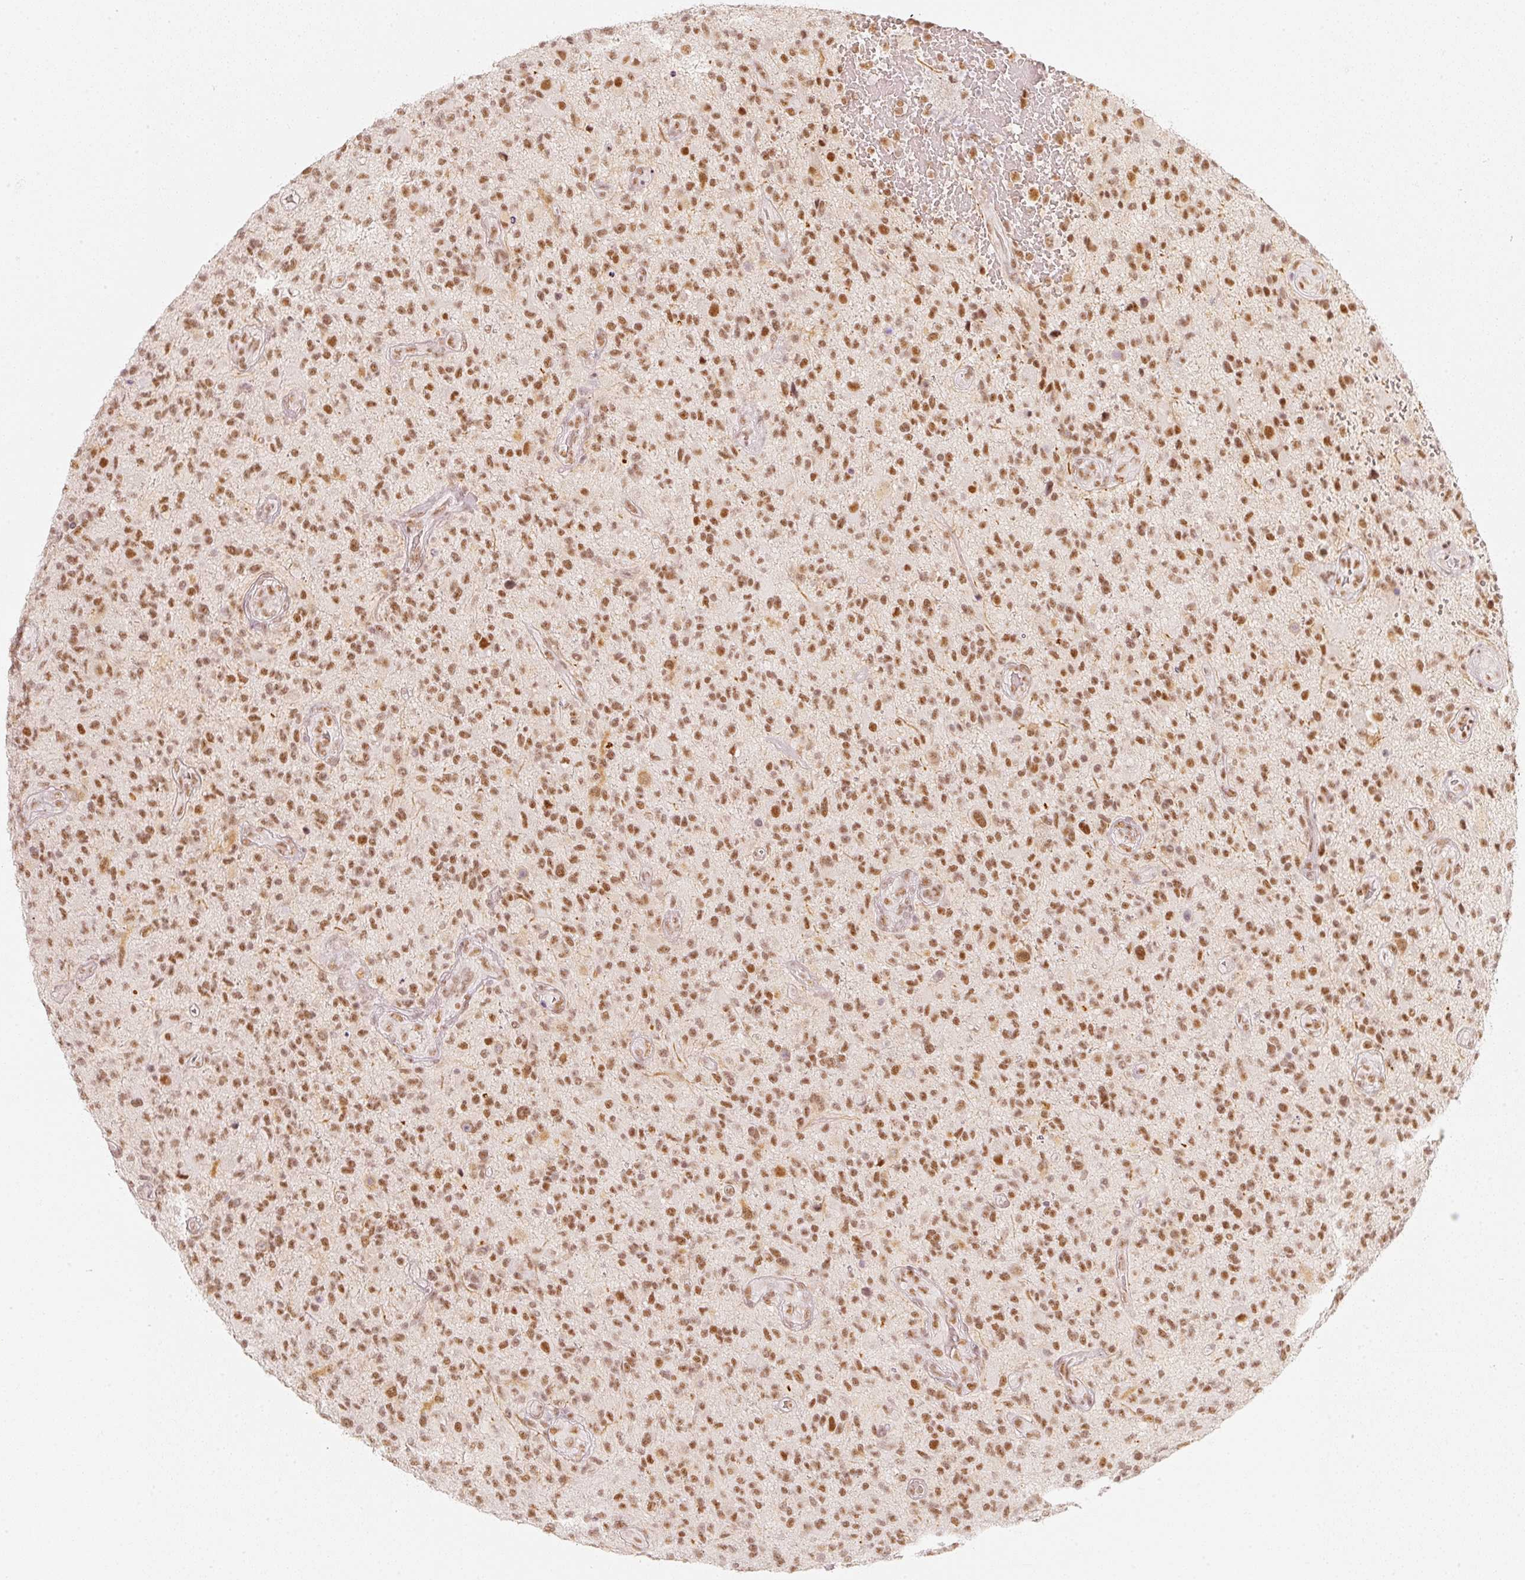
{"staining": {"intensity": "moderate", "quantity": ">75%", "location": "nuclear"}, "tissue": "glioma", "cell_type": "Tumor cells", "image_type": "cancer", "snomed": [{"axis": "morphology", "description": "Glioma, malignant, High grade"}, {"axis": "topography", "description": "Brain"}], "caption": "Moderate nuclear expression is appreciated in approximately >75% of tumor cells in glioma.", "gene": "PPP1R10", "patient": {"sex": "male", "age": 47}}